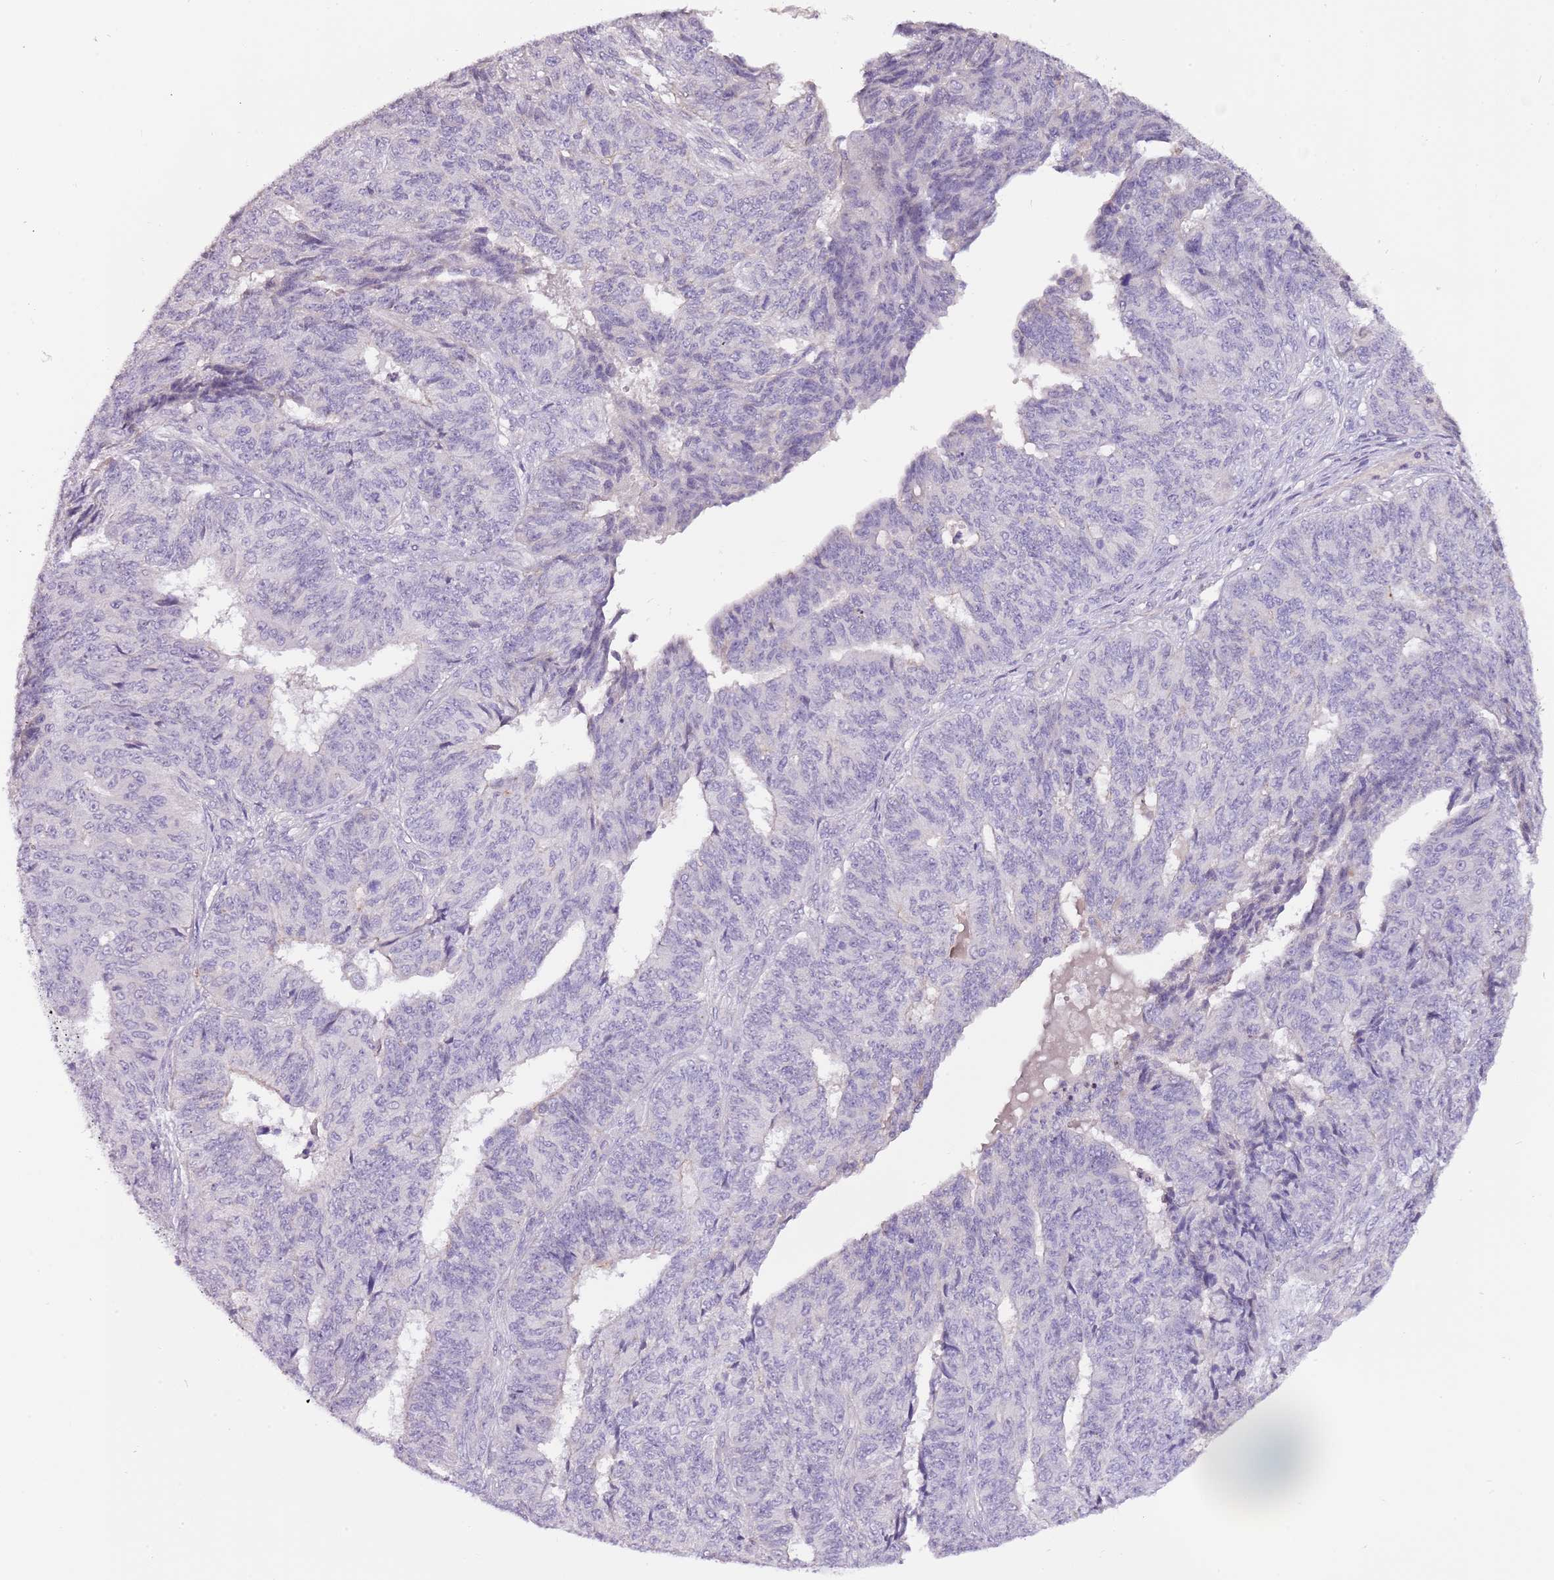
{"staining": {"intensity": "negative", "quantity": "none", "location": "none"}, "tissue": "endometrial cancer", "cell_type": "Tumor cells", "image_type": "cancer", "snomed": [{"axis": "morphology", "description": "Adenocarcinoma, NOS"}, {"axis": "topography", "description": "Endometrium"}], "caption": "This histopathology image is of adenocarcinoma (endometrial) stained with IHC to label a protein in brown with the nuclei are counter-stained blue. There is no staining in tumor cells.", "gene": "NKX2-3", "patient": {"sex": "female", "age": 32}}